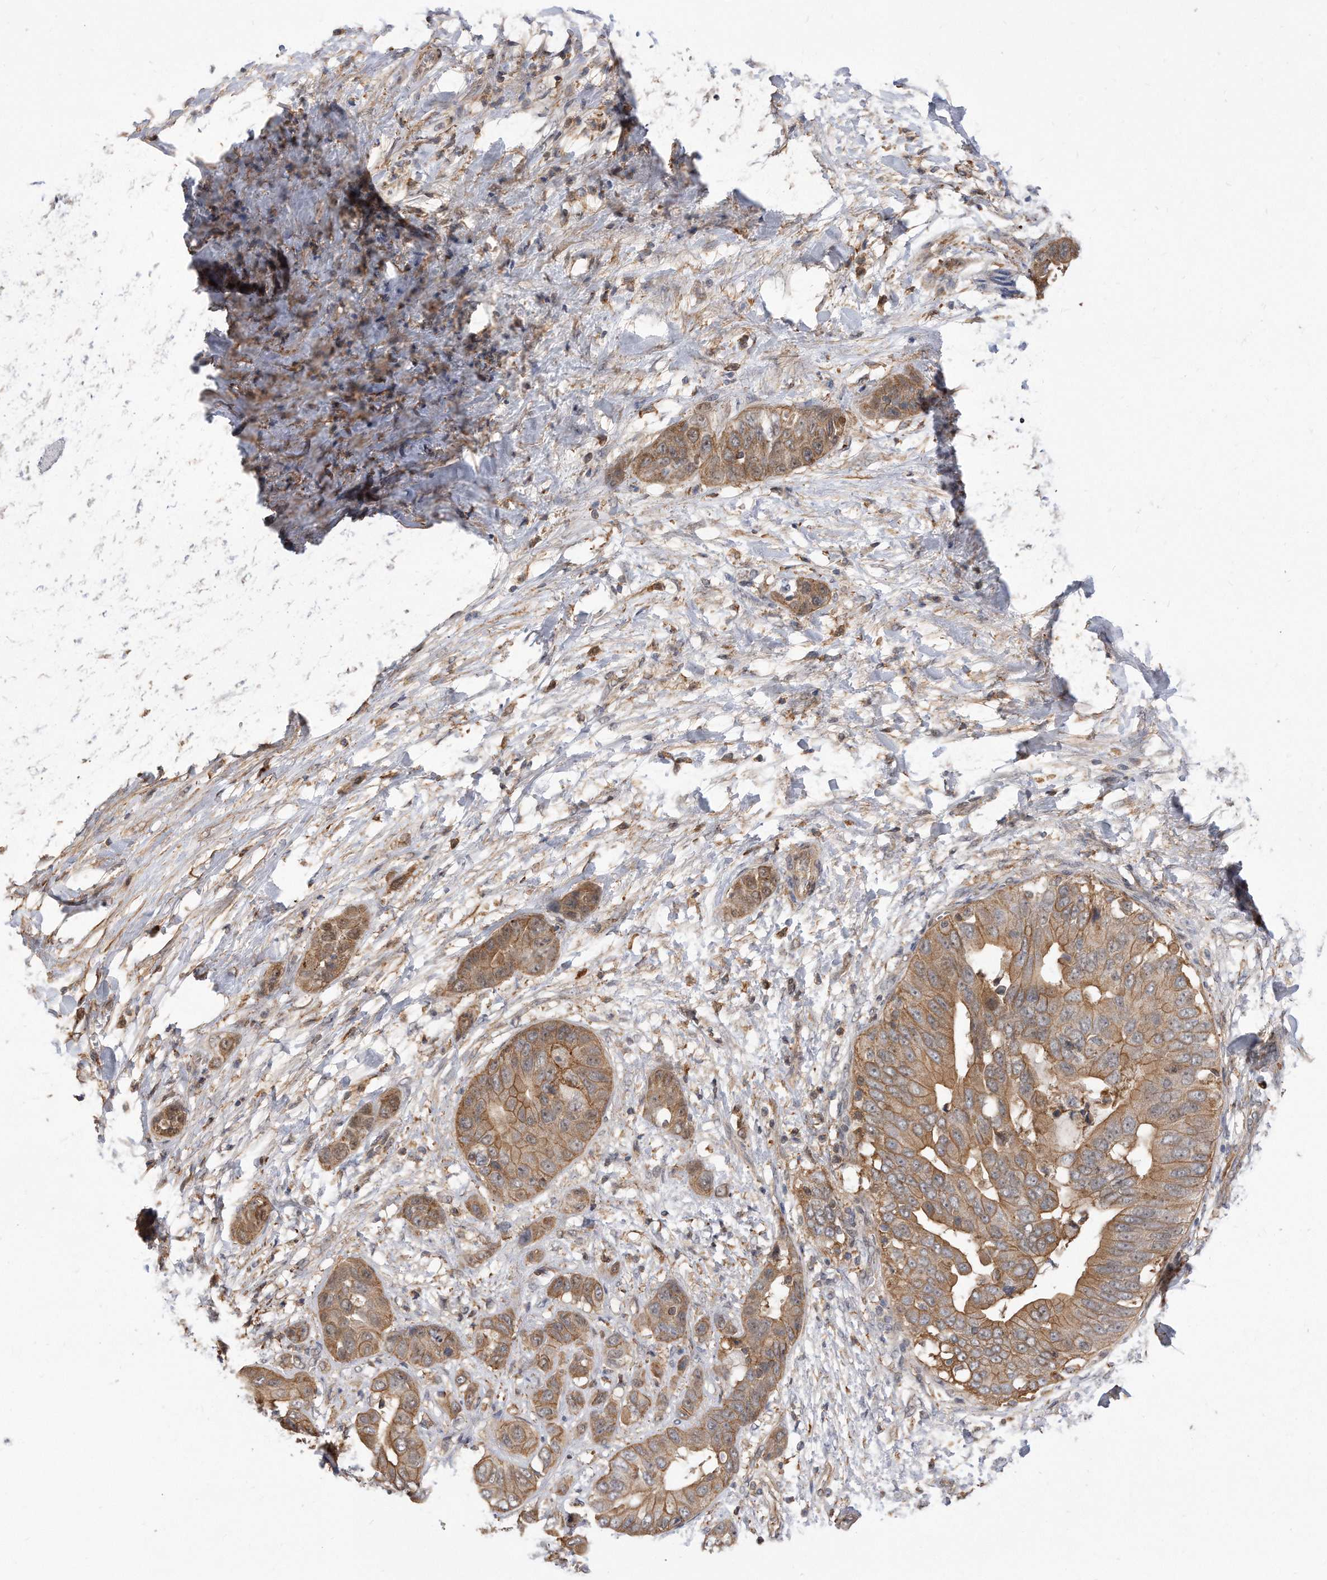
{"staining": {"intensity": "moderate", "quantity": ">75%", "location": "cytoplasmic/membranous,nuclear"}, "tissue": "liver cancer", "cell_type": "Tumor cells", "image_type": "cancer", "snomed": [{"axis": "morphology", "description": "Cholangiocarcinoma"}, {"axis": "topography", "description": "Liver"}], "caption": "Protein analysis of liver cancer tissue shows moderate cytoplasmic/membranous and nuclear positivity in about >75% of tumor cells. The staining is performed using DAB brown chromogen to label protein expression. The nuclei are counter-stained blue using hematoxylin.", "gene": "TCP1", "patient": {"sex": "female", "age": 52}}